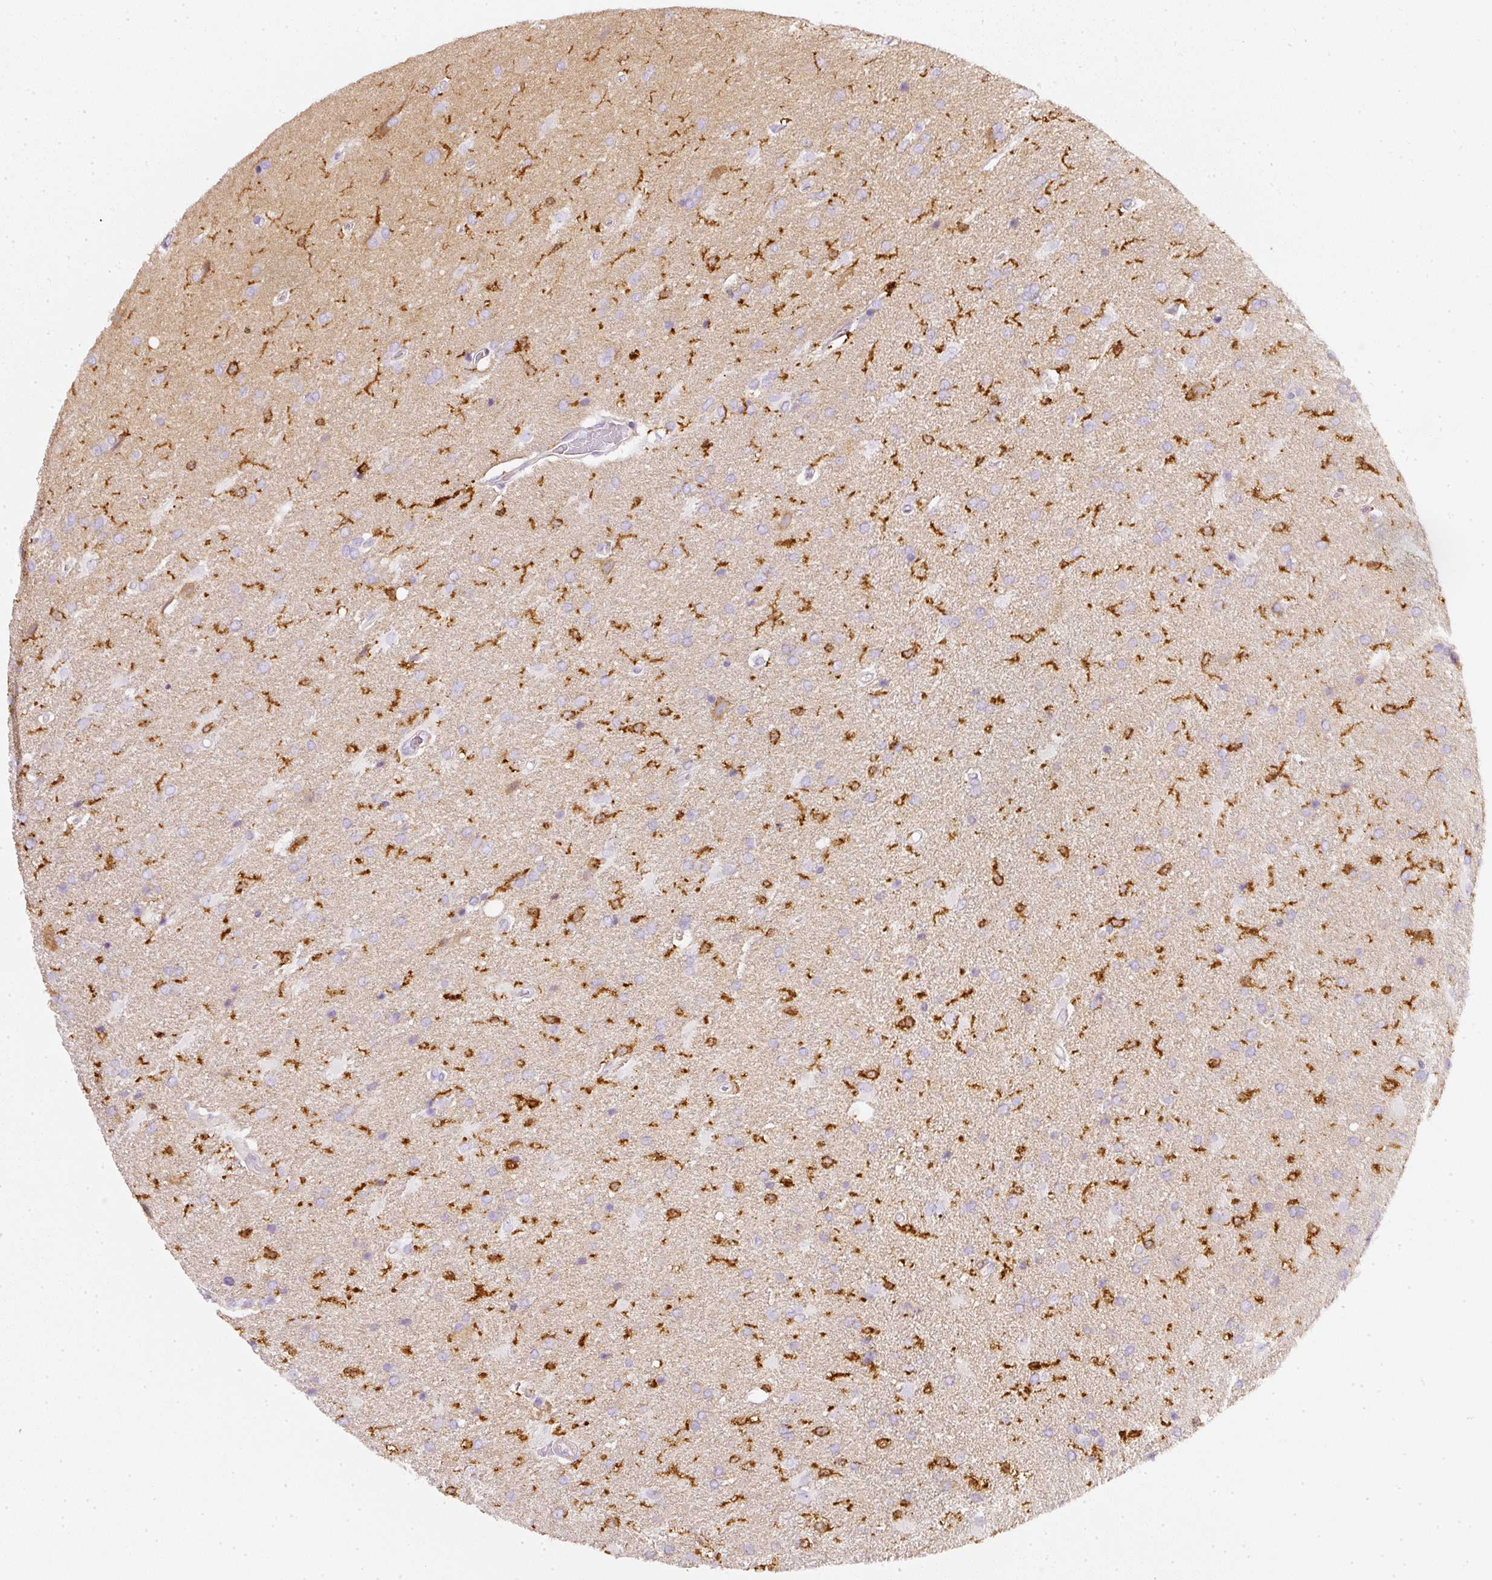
{"staining": {"intensity": "negative", "quantity": "none", "location": "none"}, "tissue": "glioma", "cell_type": "Tumor cells", "image_type": "cancer", "snomed": [{"axis": "morphology", "description": "Glioma, malignant, High grade"}, {"axis": "topography", "description": "Brain"}], "caption": "Malignant high-grade glioma stained for a protein using IHC demonstrates no staining tumor cells.", "gene": "EVL", "patient": {"sex": "male", "age": 56}}